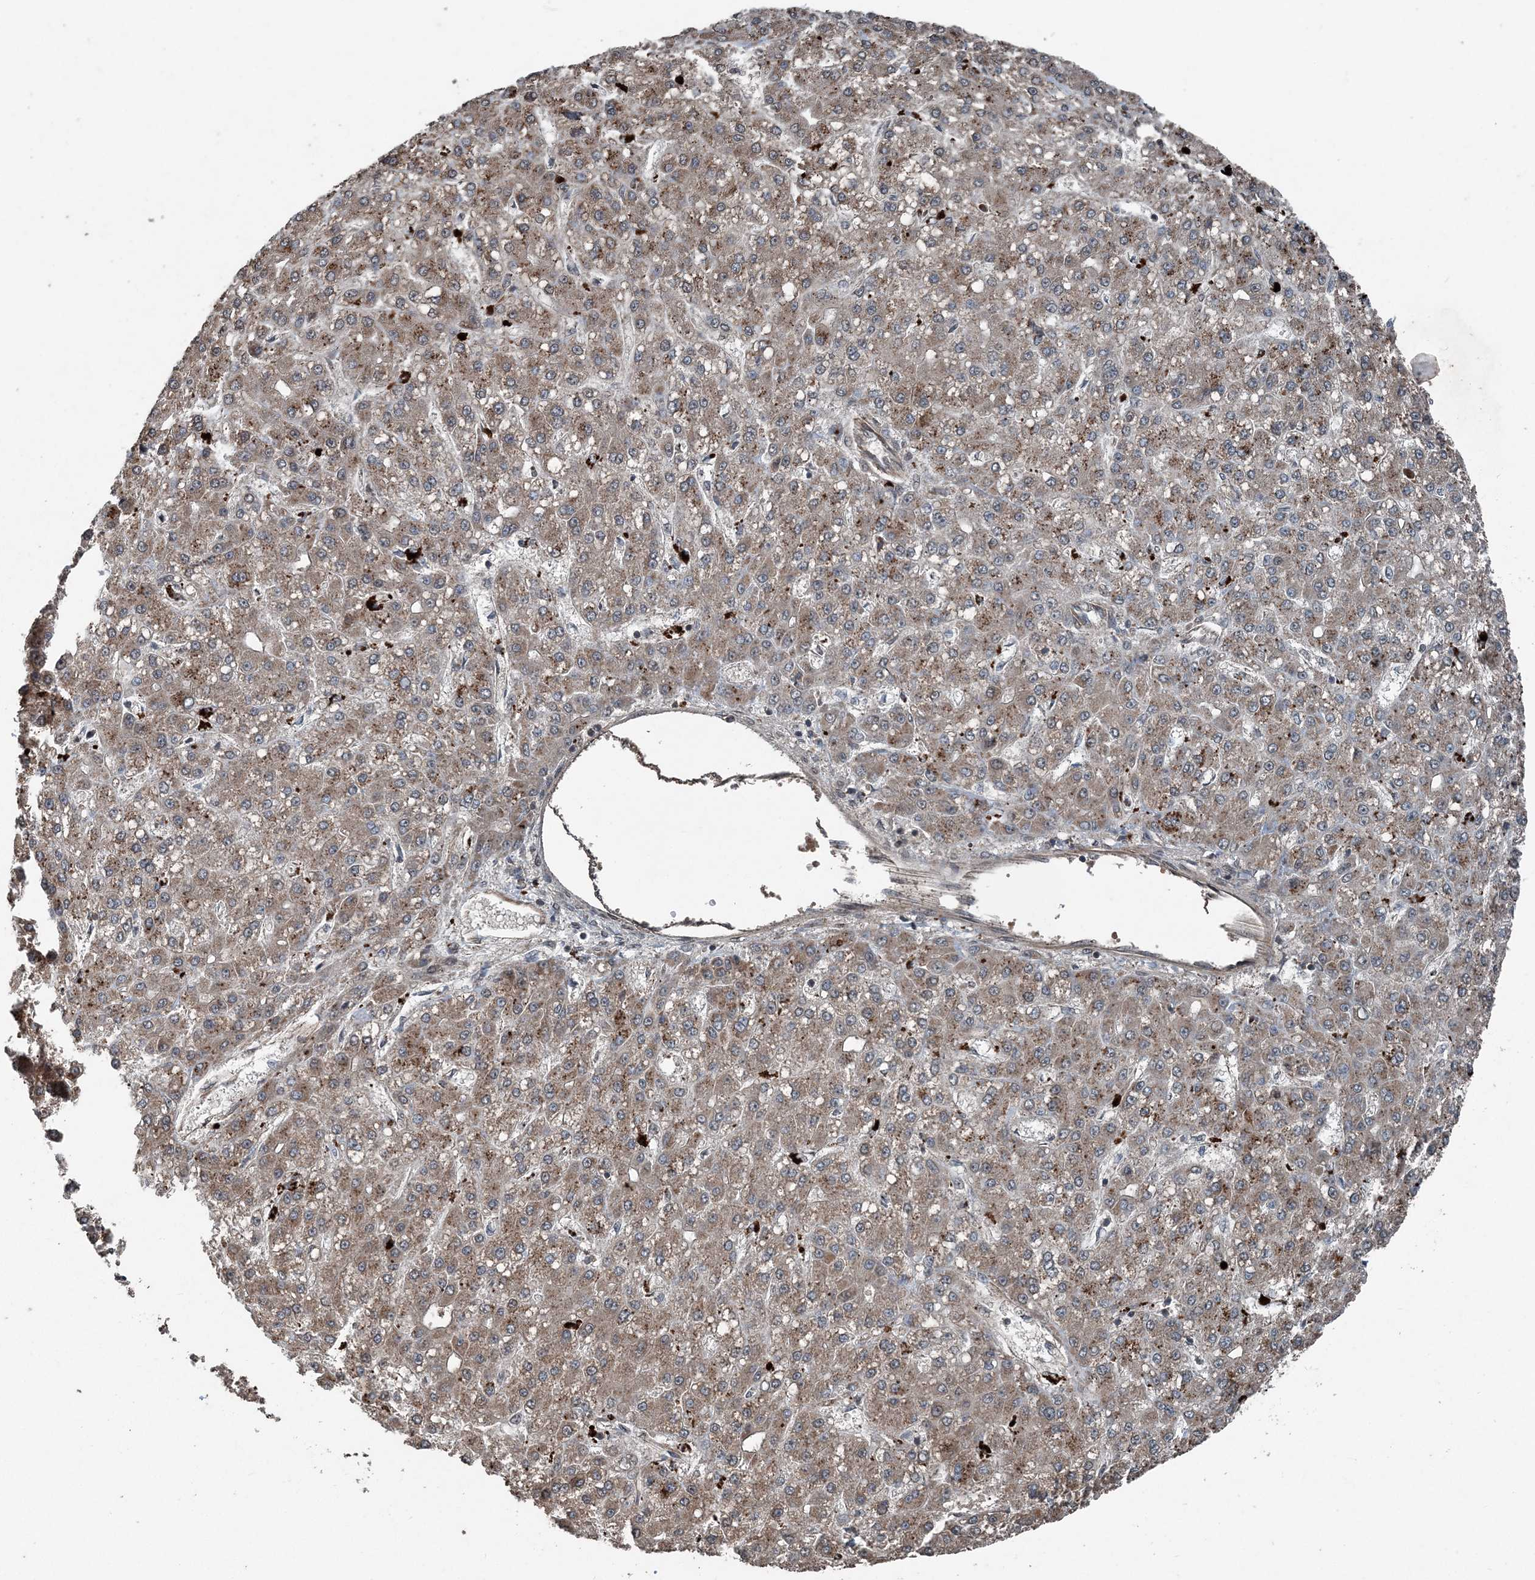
{"staining": {"intensity": "weak", "quantity": ">75%", "location": "cytoplasmic/membranous"}, "tissue": "liver cancer", "cell_type": "Tumor cells", "image_type": "cancer", "snomed": [{"axis": "morphology", "description": "Carcinoma, Hepatocellular, NOS"}, {"axis": "topography", "description": "Liver"}], "caption": "Immunohistochemistry of human hepatocellular carcinoma (liver) displays low levels of weak cytoplasmic/membranous positivity in approximately >75% of tumor cells. The staining is performed using DAB (3,3'-diaminobenzidine) brown chromogen to label protein expression. The nuclei are counter-stained blue using hematoxylin.", "gene": "CFL1", "patient": {"sex": "male", "age": 67}}